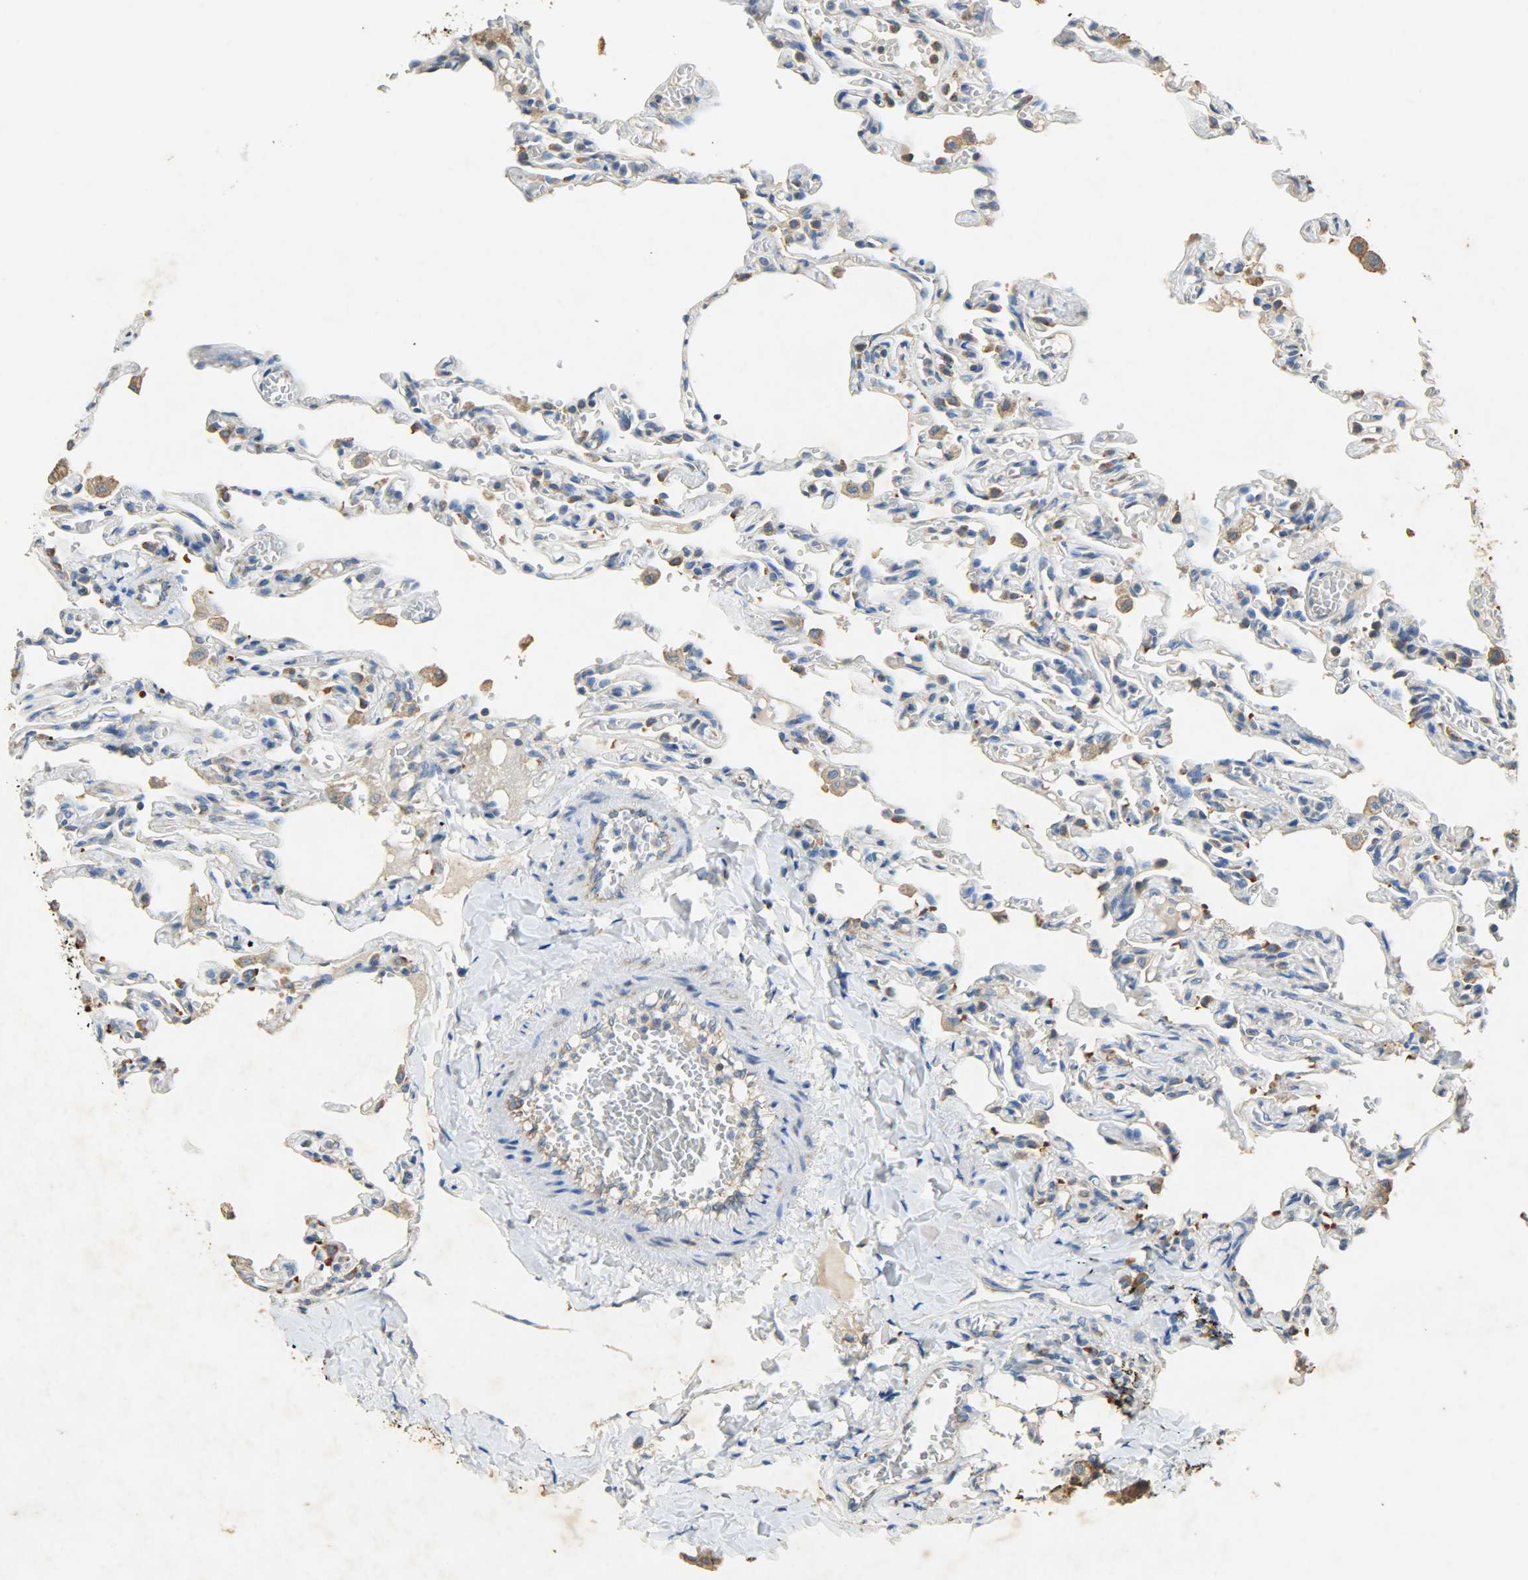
{"staining": {"intensity": "moderate", "quantity": "25%-75%", "location": "cytoplasmic/membranous"}, "tissue": "lung", "cell_type": "Alveolar cells", "image_type": "normal", "snomed": [{"axis": "morphology", "description": "Normal tissue, NOS"}, {"axis": "topography", "description": "Lung"}], "caption": "The histopathology image reveals immunohistochemical staining of benign lung. There is moderate cytoplasmic/membranous expression is seen in approximately 25%-75% of alveolar cells.", "gene": "HSPA5", "patient": {"sex": "male", "age": 21}}